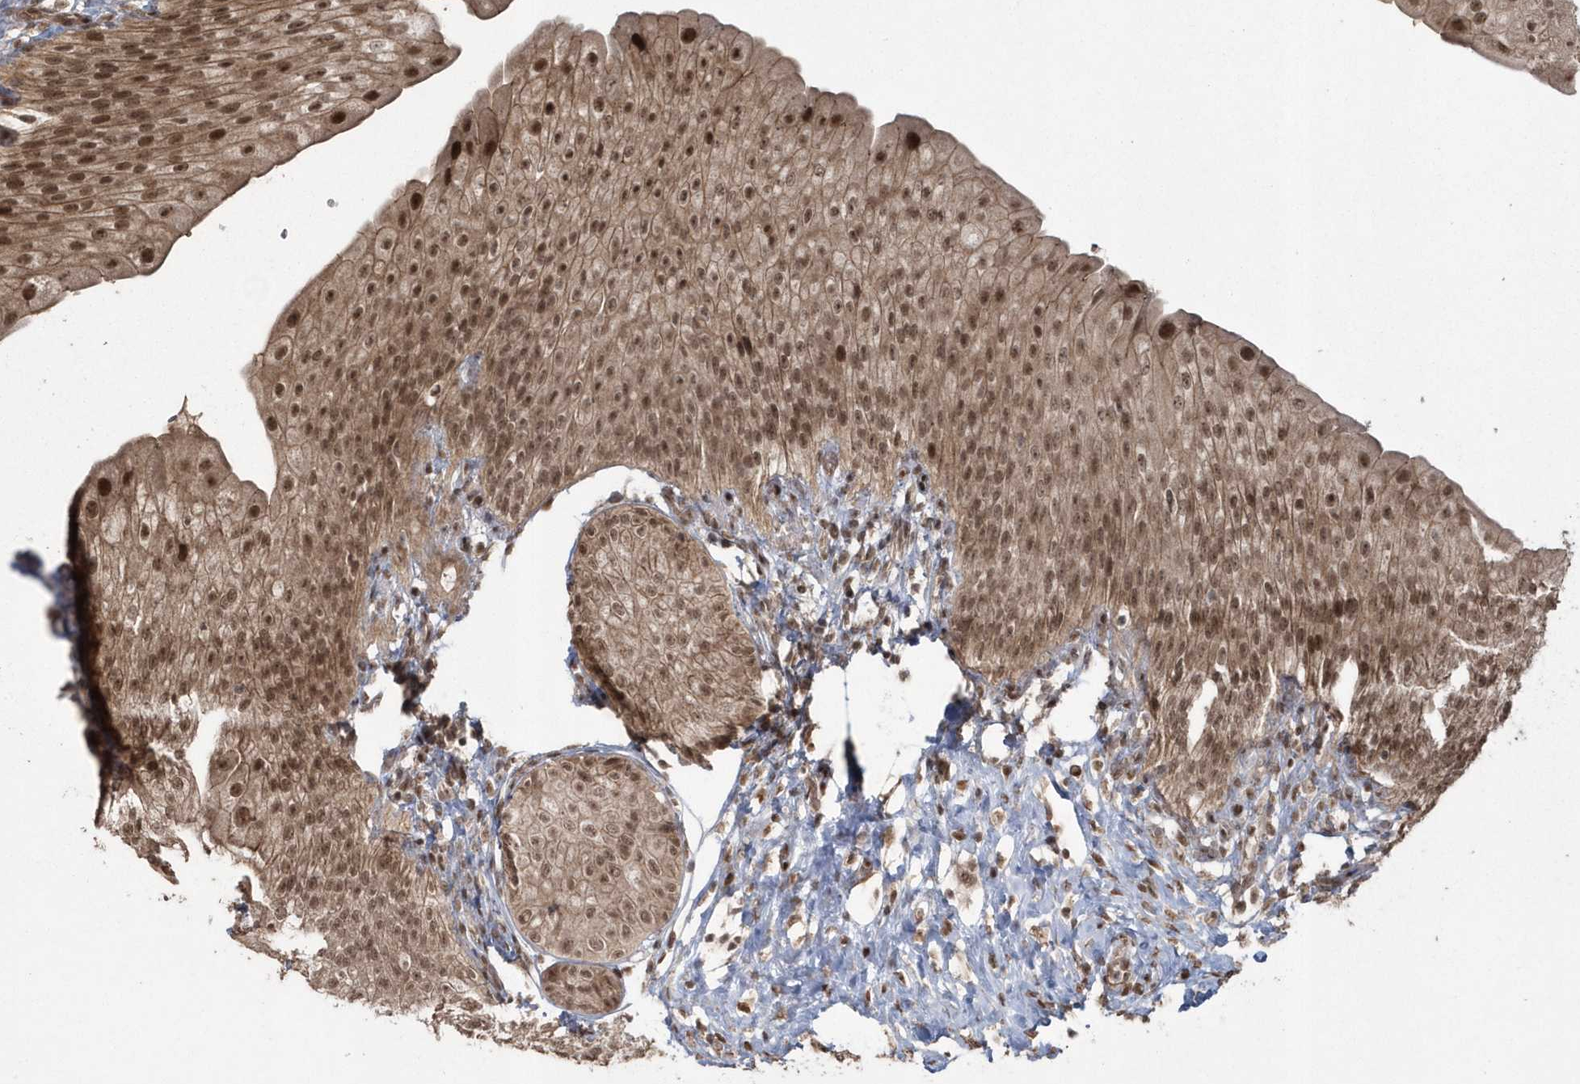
{"staining": {"intensity": "moderate", "quantity": ">75%", "location": "cytoplasmic/membranous,nuclear"}, "tissue": "urinary bladder", "cell_type": "Urothelial cells", "image_type": "normal", "snomed": [{"axis": "morphology", "description": "Normal tissue, NOS"}, {"axis": "morphology", "description": "Urothelial carcinoma, High grade"}, {"axis": "topography", "description": "Urinary bladder"}], "caption": "Moderate cytoplasmic/membranous,nuclear protein expression is present in approximately >75% of urothelial cells in urinary bladder.", "gene": "EPB41L4A", "patient": {"sex": "male", "age": 46}}